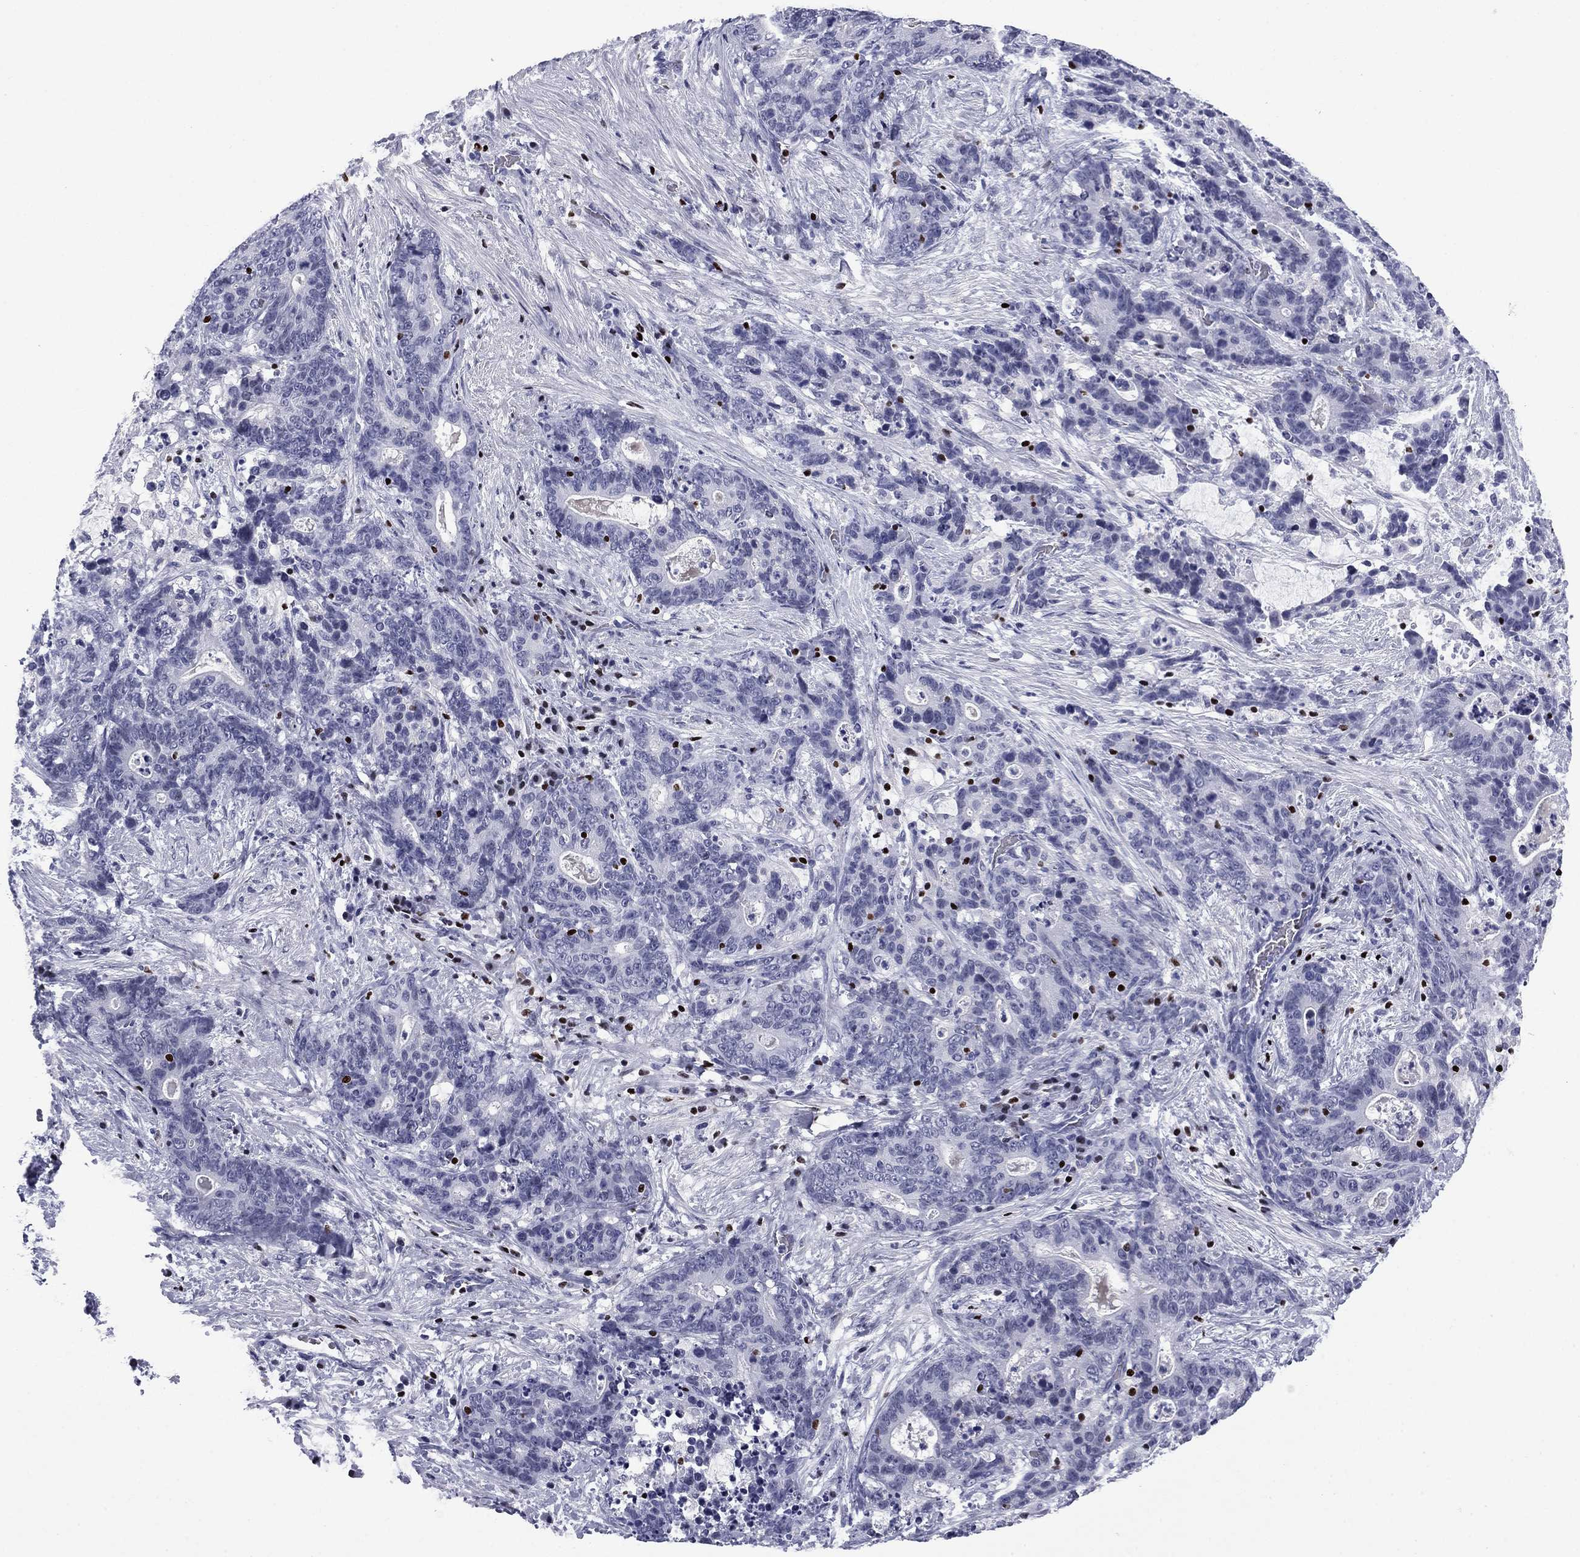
{"staining": {"intensity": "negative", "quantity": "none", "location": "none"}, "tissue": "stomach cancer", "cell_type": "Tumor cells", "image_type": "cancer", "snomed": [{"axis": "morphology", "description": "Normal tissue, NOS"}, {"axis": "morphology", "description": "Adenocarcinoma, NOS"}, {"axis": "topography", "description": "Stomach"}], "caption": "Tumor cells are negative for brown protein staining in stomach cancer (adenocarcinoma).", "gene": "IKZF3", "patient": {"sex": "female", "age": 64}}